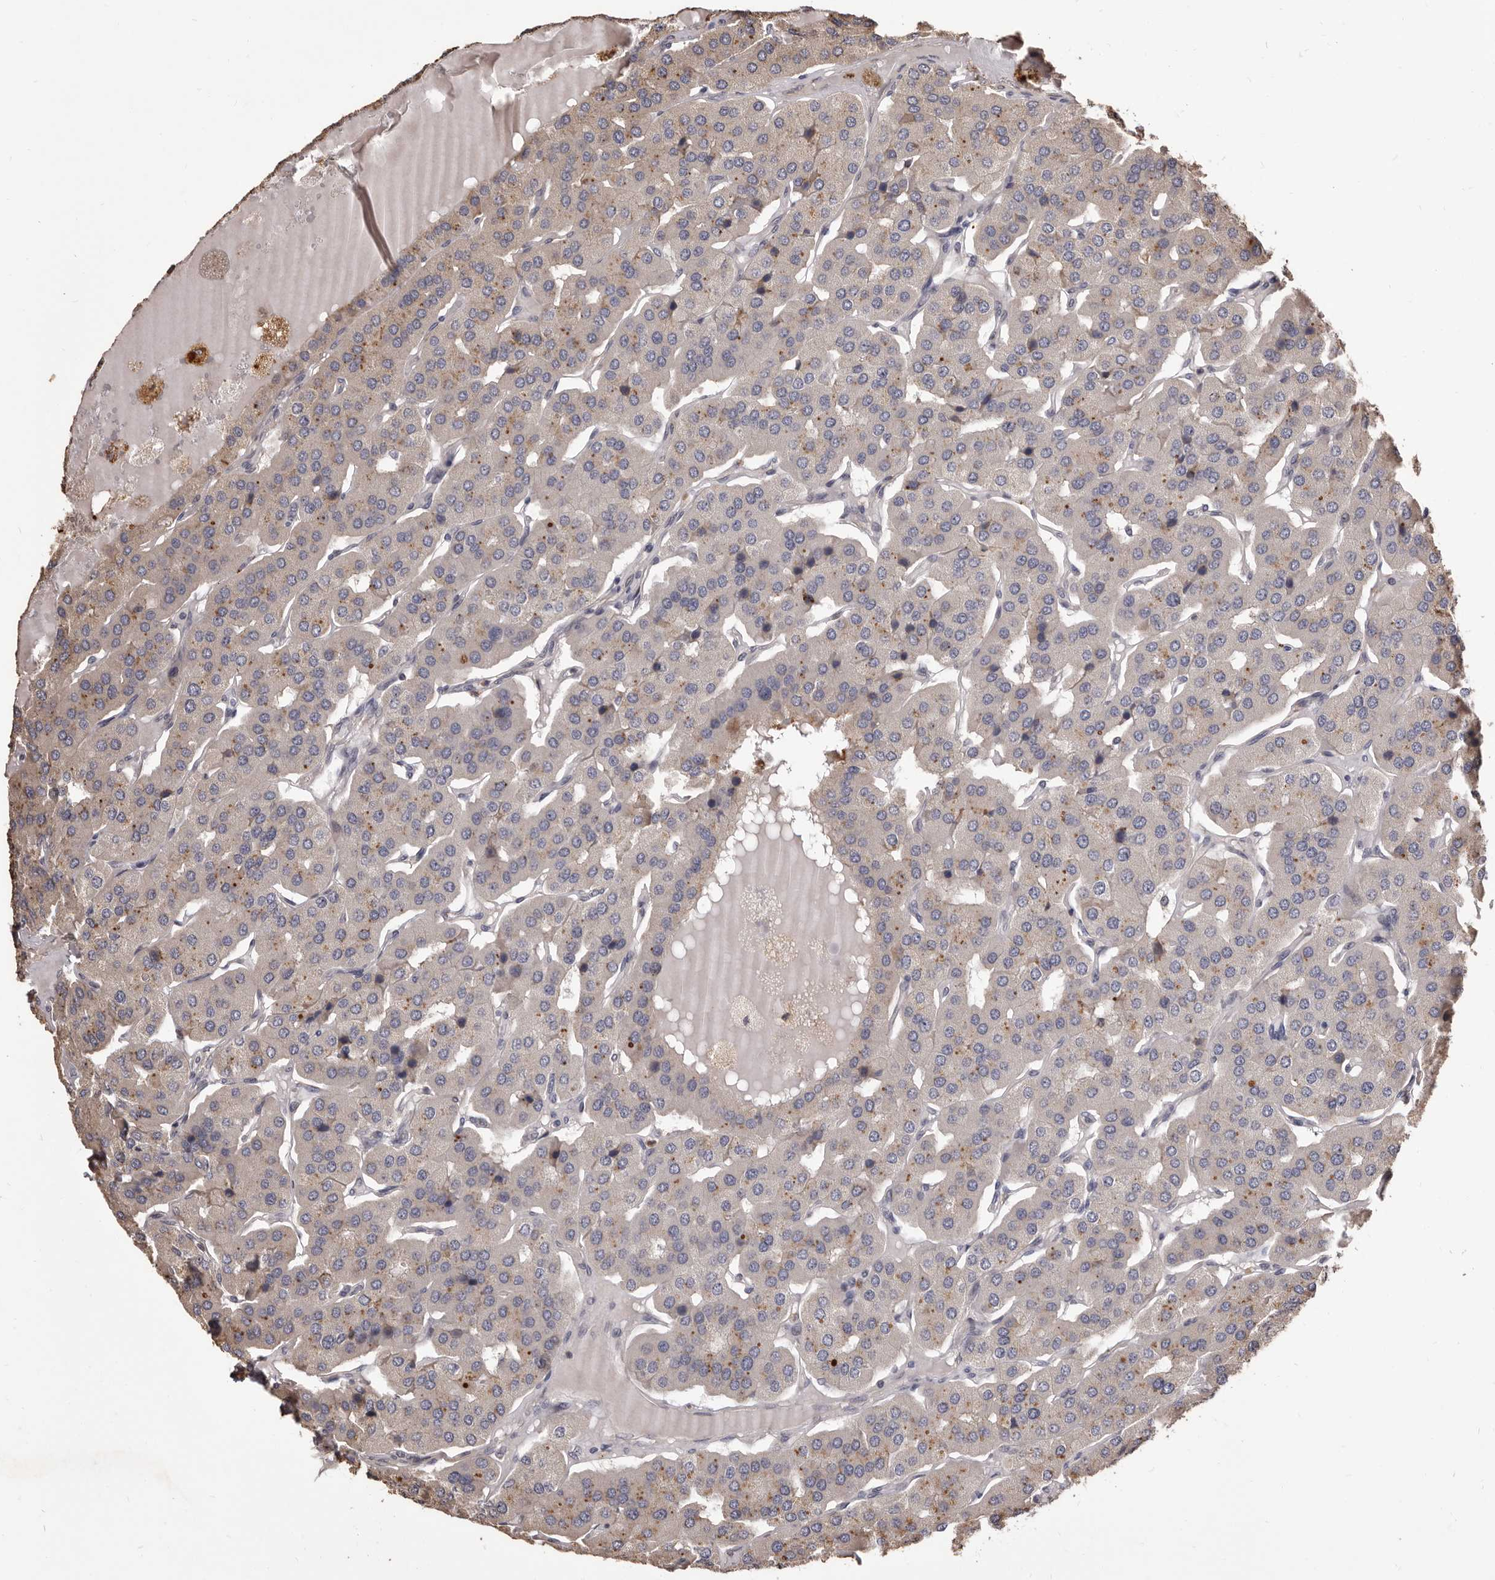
{"staining": {"intensity": "weak", "quantity": "<25%", "location": "cytoplasmic/membranous"}, "tissue": "parathyroid gland", "cell_type": "Glandular cells", "image_type": "normal", "snomed": [{"axis": "morphology", "description": "Normal tissue, NOS"}, {"axis": "morphology", "description": "Adenoma, NOS"}, {"axis": "topography", "description": "Parathyroid gland"}], "caption": "This is a image of immunohistochemistry (IHC) staining of normal parathyroid gland, which shows no expression in glandular cells.", "gene": "ALPK1", "patient": {"sex": "female", "age": 86}}